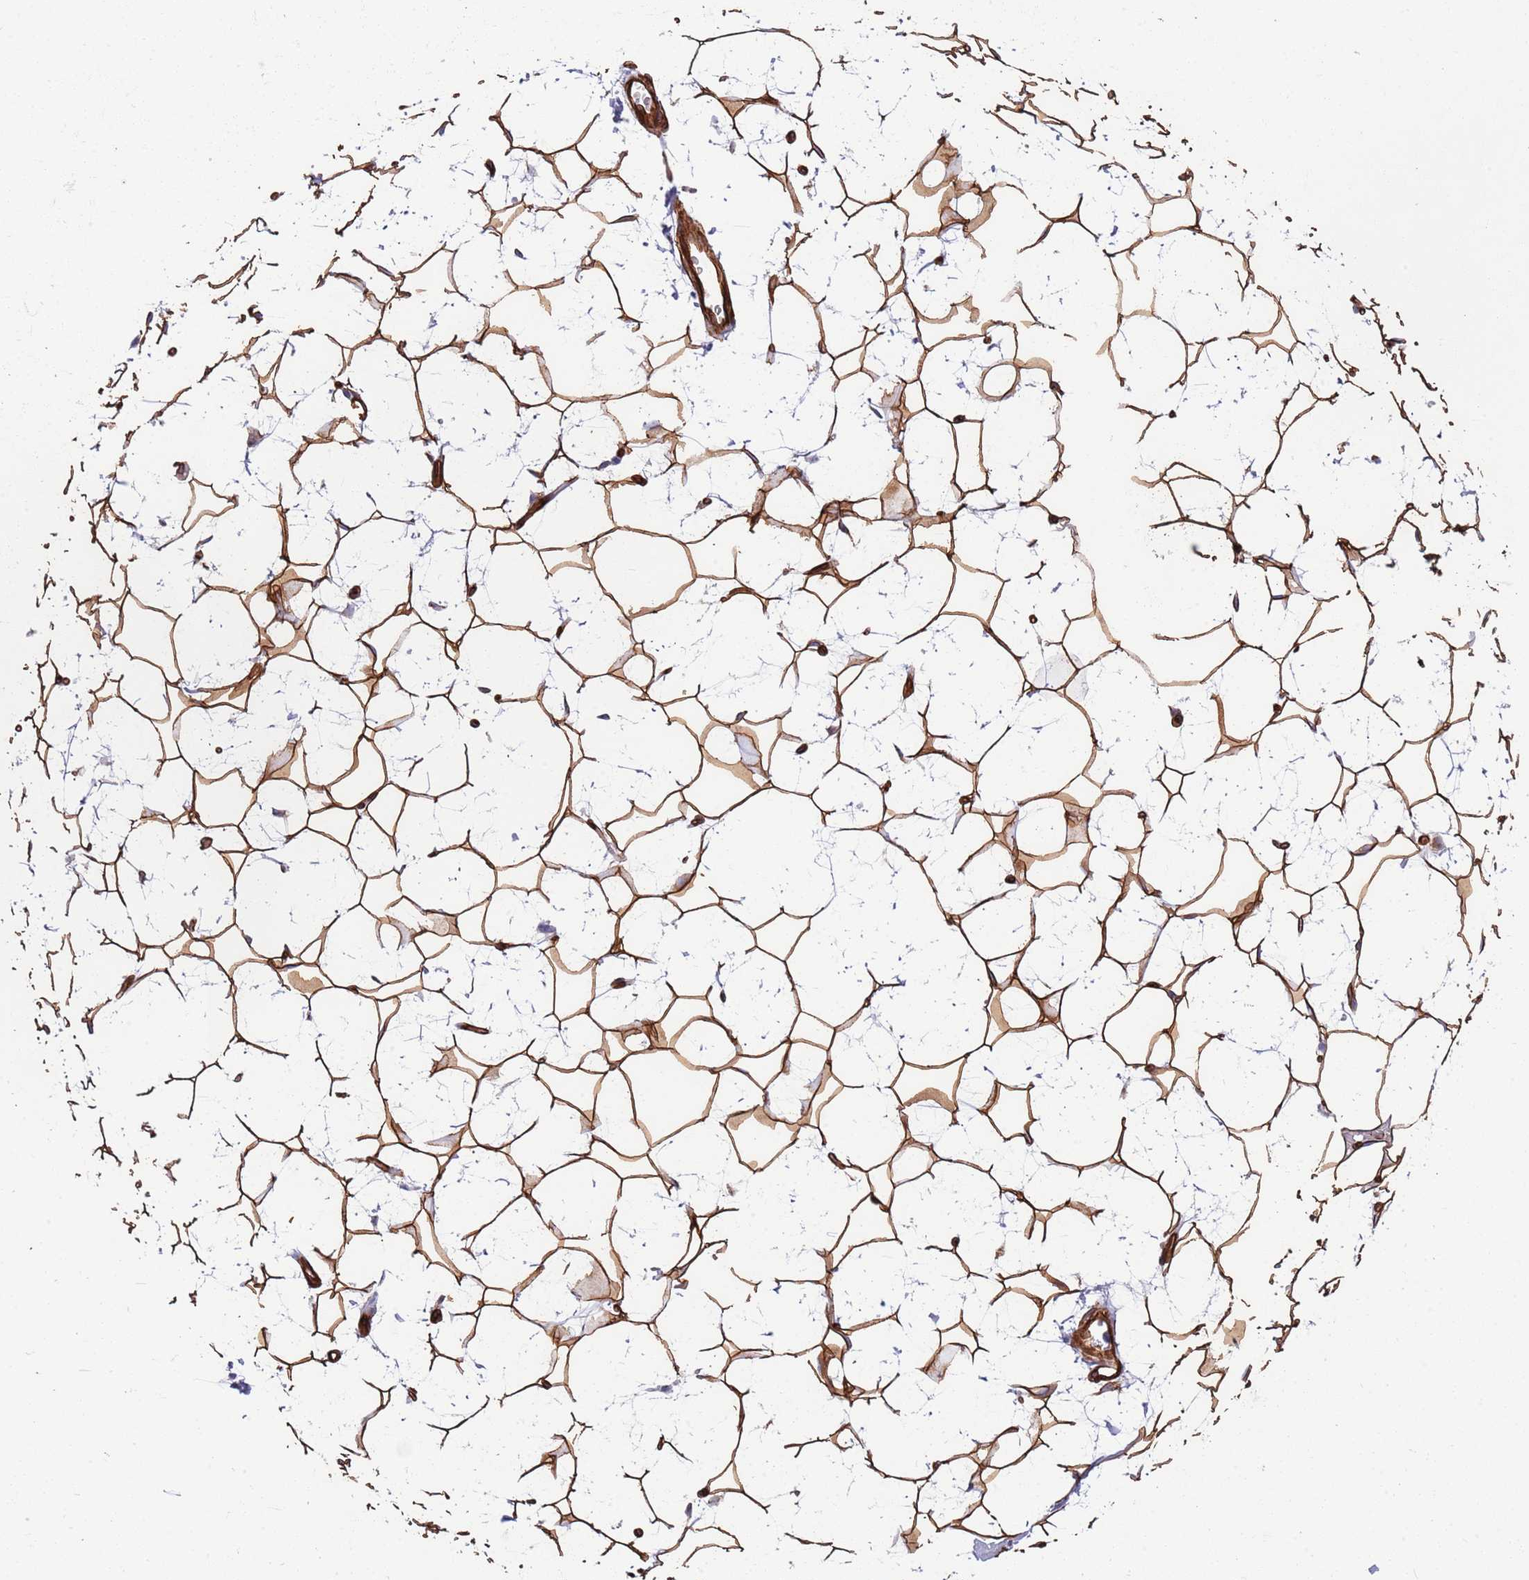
{"staining": {"intensity": "strong", "quantity": ">75%", "location": "cytoplasmic/membranous"}, "tissue": "adipose tissue", "cell_type": "Adipocytes", "image_type": "normal", "snomed": [{"axis": "morphology", "description": "Normal tissue, NOS"}, {"axis": "topography", "description": "Breast"}], "caption": "Immunohistochemistry (IHC) (DAB) staining of unremarkable human adipose tissue shows strong cytoplasmic/membranous protein positivity in approximately >75% of adipocytes. The staining was performed using DAB to visualize the protein expression in brown, while the nuclei were stained in blue with hematoxylin (Magnification: 20x).", "gene": "CAV2", "patient": {"sex": "female", "age": 26}}